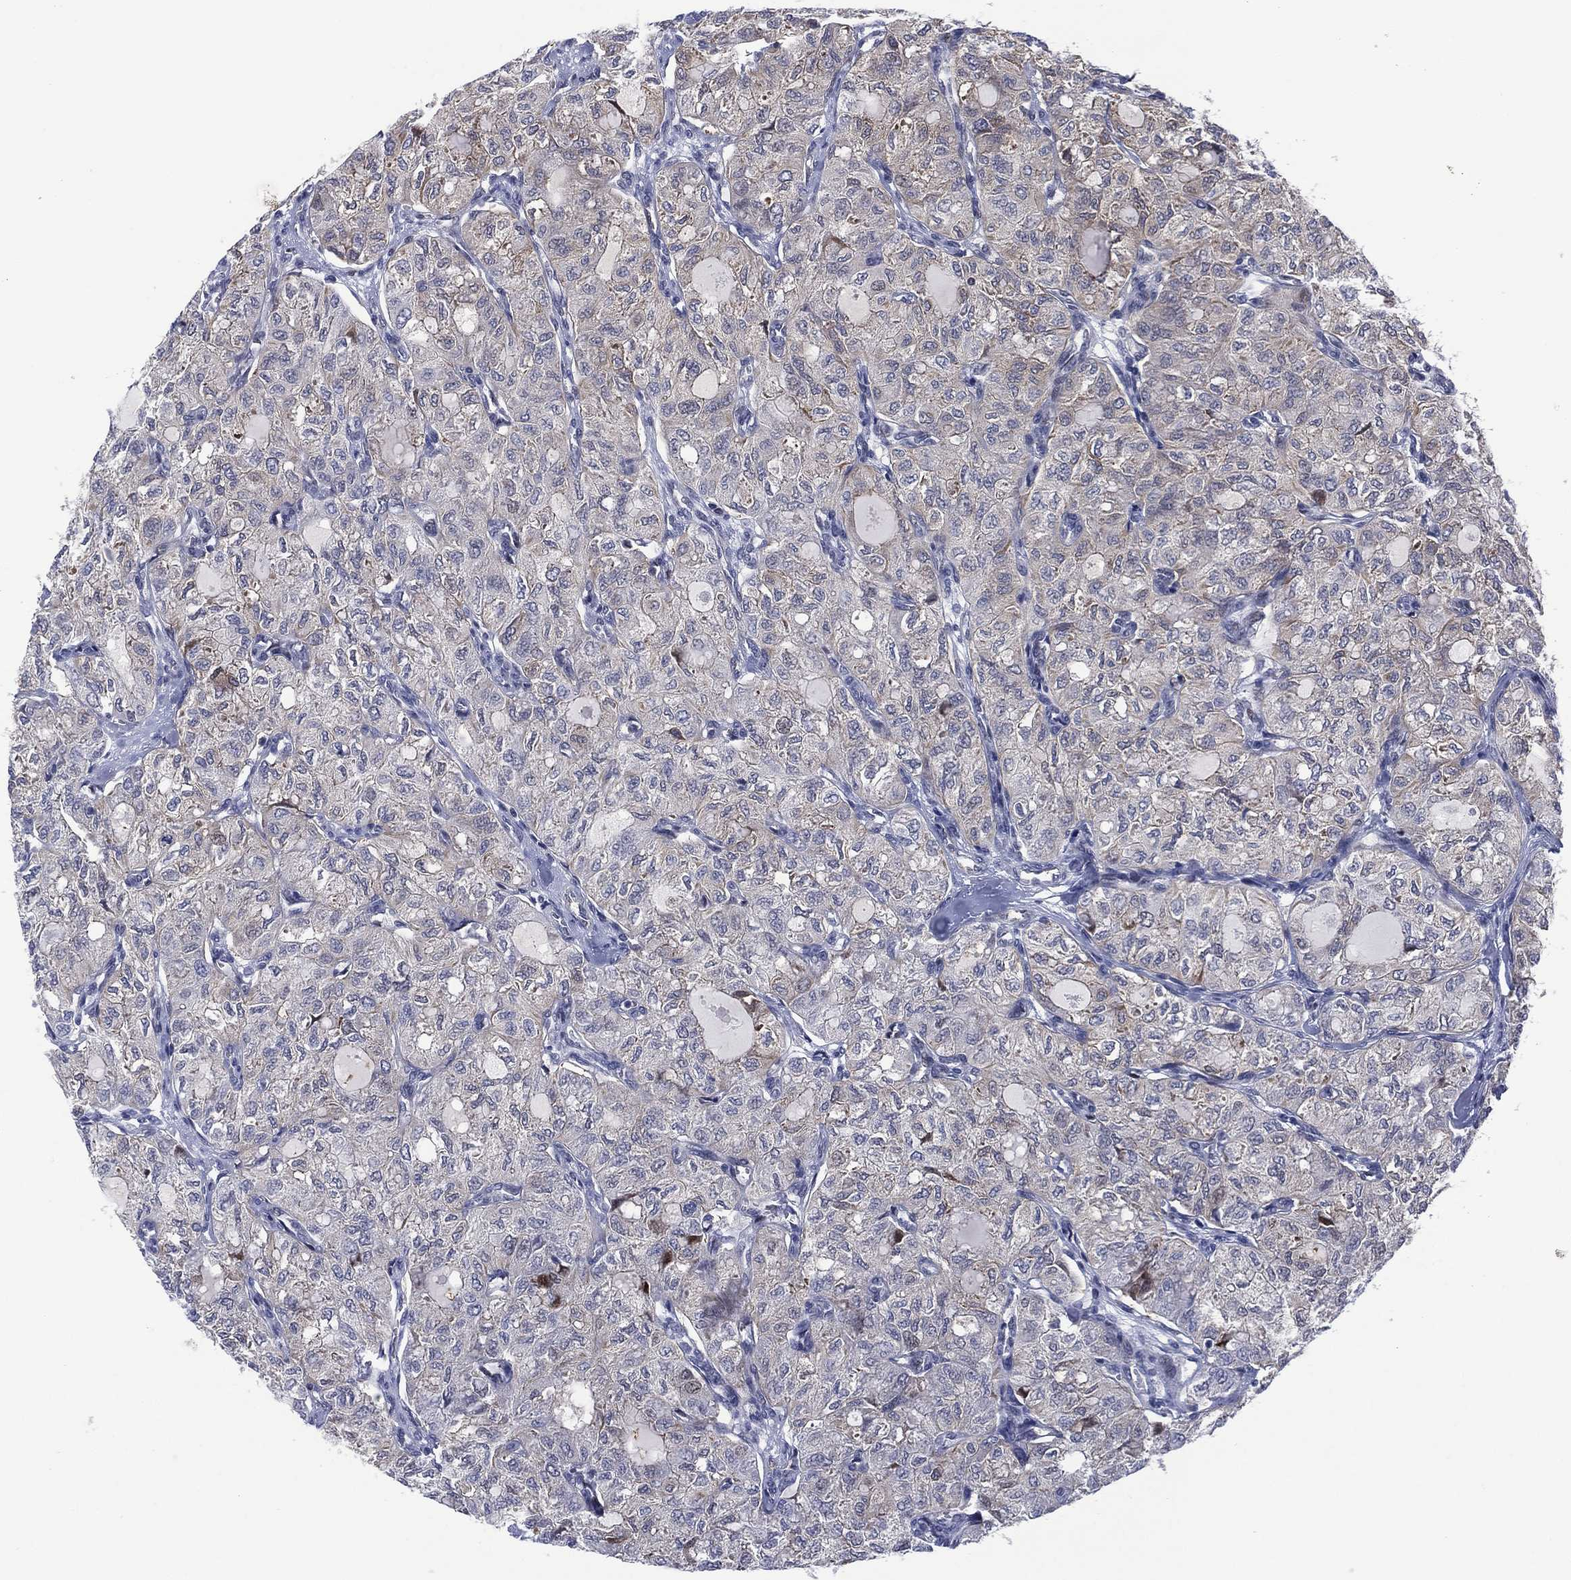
{"staining": {"intensity": "weak", "quantity": "<25%", "location": "cytoplasmic/membranous"}, "tissue": "thyroid cancer", "cell_type": "Tumor cells", "image_type": "cancer", "snomed": [{"axis": "morphology", "description": "Follicular adenoma carcinoma, NOS"}, {"axis": "topography", "description": "Thyroid gland"}], "caption": "Immunohistochemistry of human thyroid follicular adenoma carcinoma displays no staining in tumor cells.", "gene": "SLC4A4", "patient": {"sex": "male", "age": 75}}